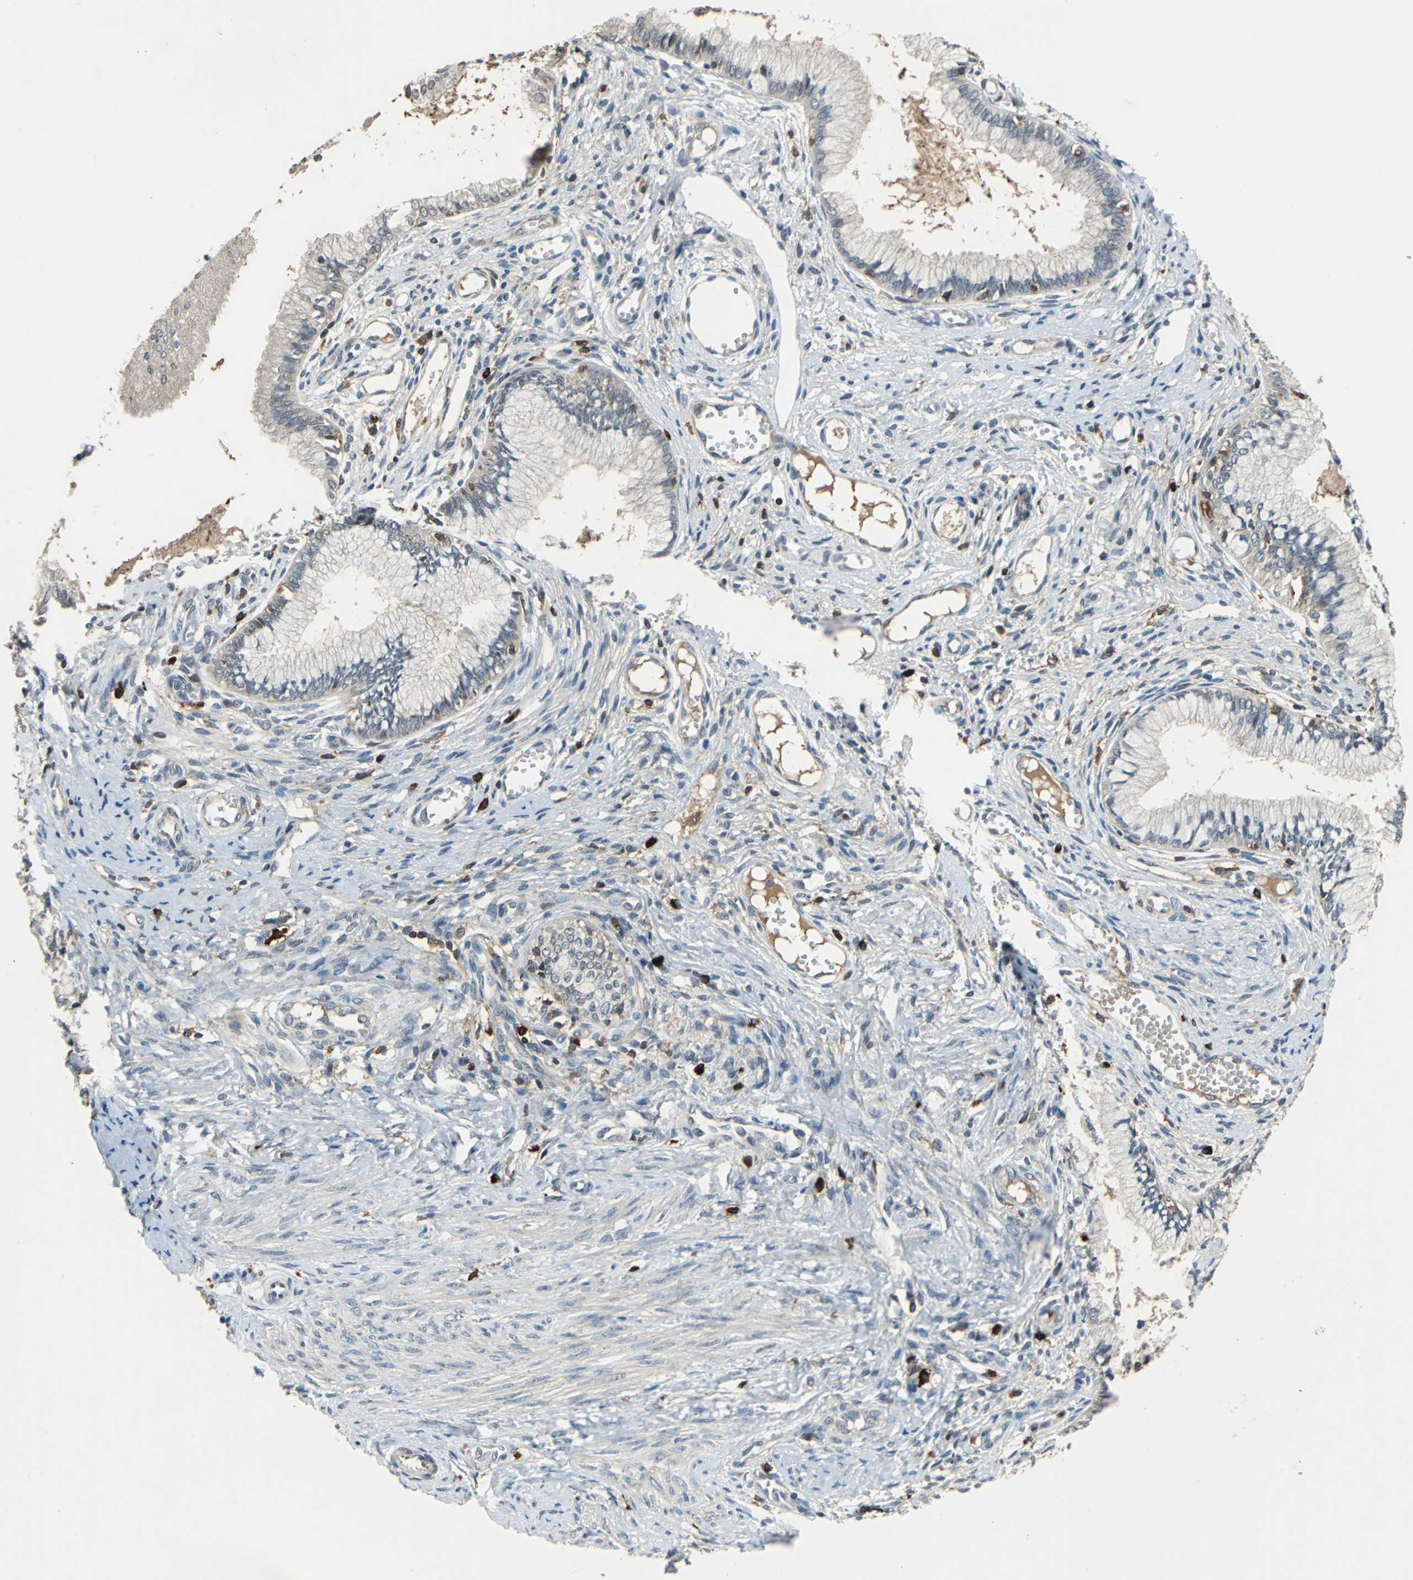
{"staining": {"intensity": "weak", "quantity": "25%-75%", "location": "cytoplasmic/membranous"}, "tissue": "cervical cancer", "cell_type": "Tumor cells", "image_type": "cancer", "snomed": [{"axis": "morphology", "description": "Adenocarcinoma, NOS"}, {"axis": "topography", "description": "Cervix"}], "caption": "Immunohistochemical staining of cervical cancer (adenocarcinoma) exhibits weak cytoplasmic/membranous protein positivity in approximately 25%-75% of tumor cells. Nuclei are stained in blue.", "gene": "SLC19A2", "patient": {"sex": "female", "age": 36}}